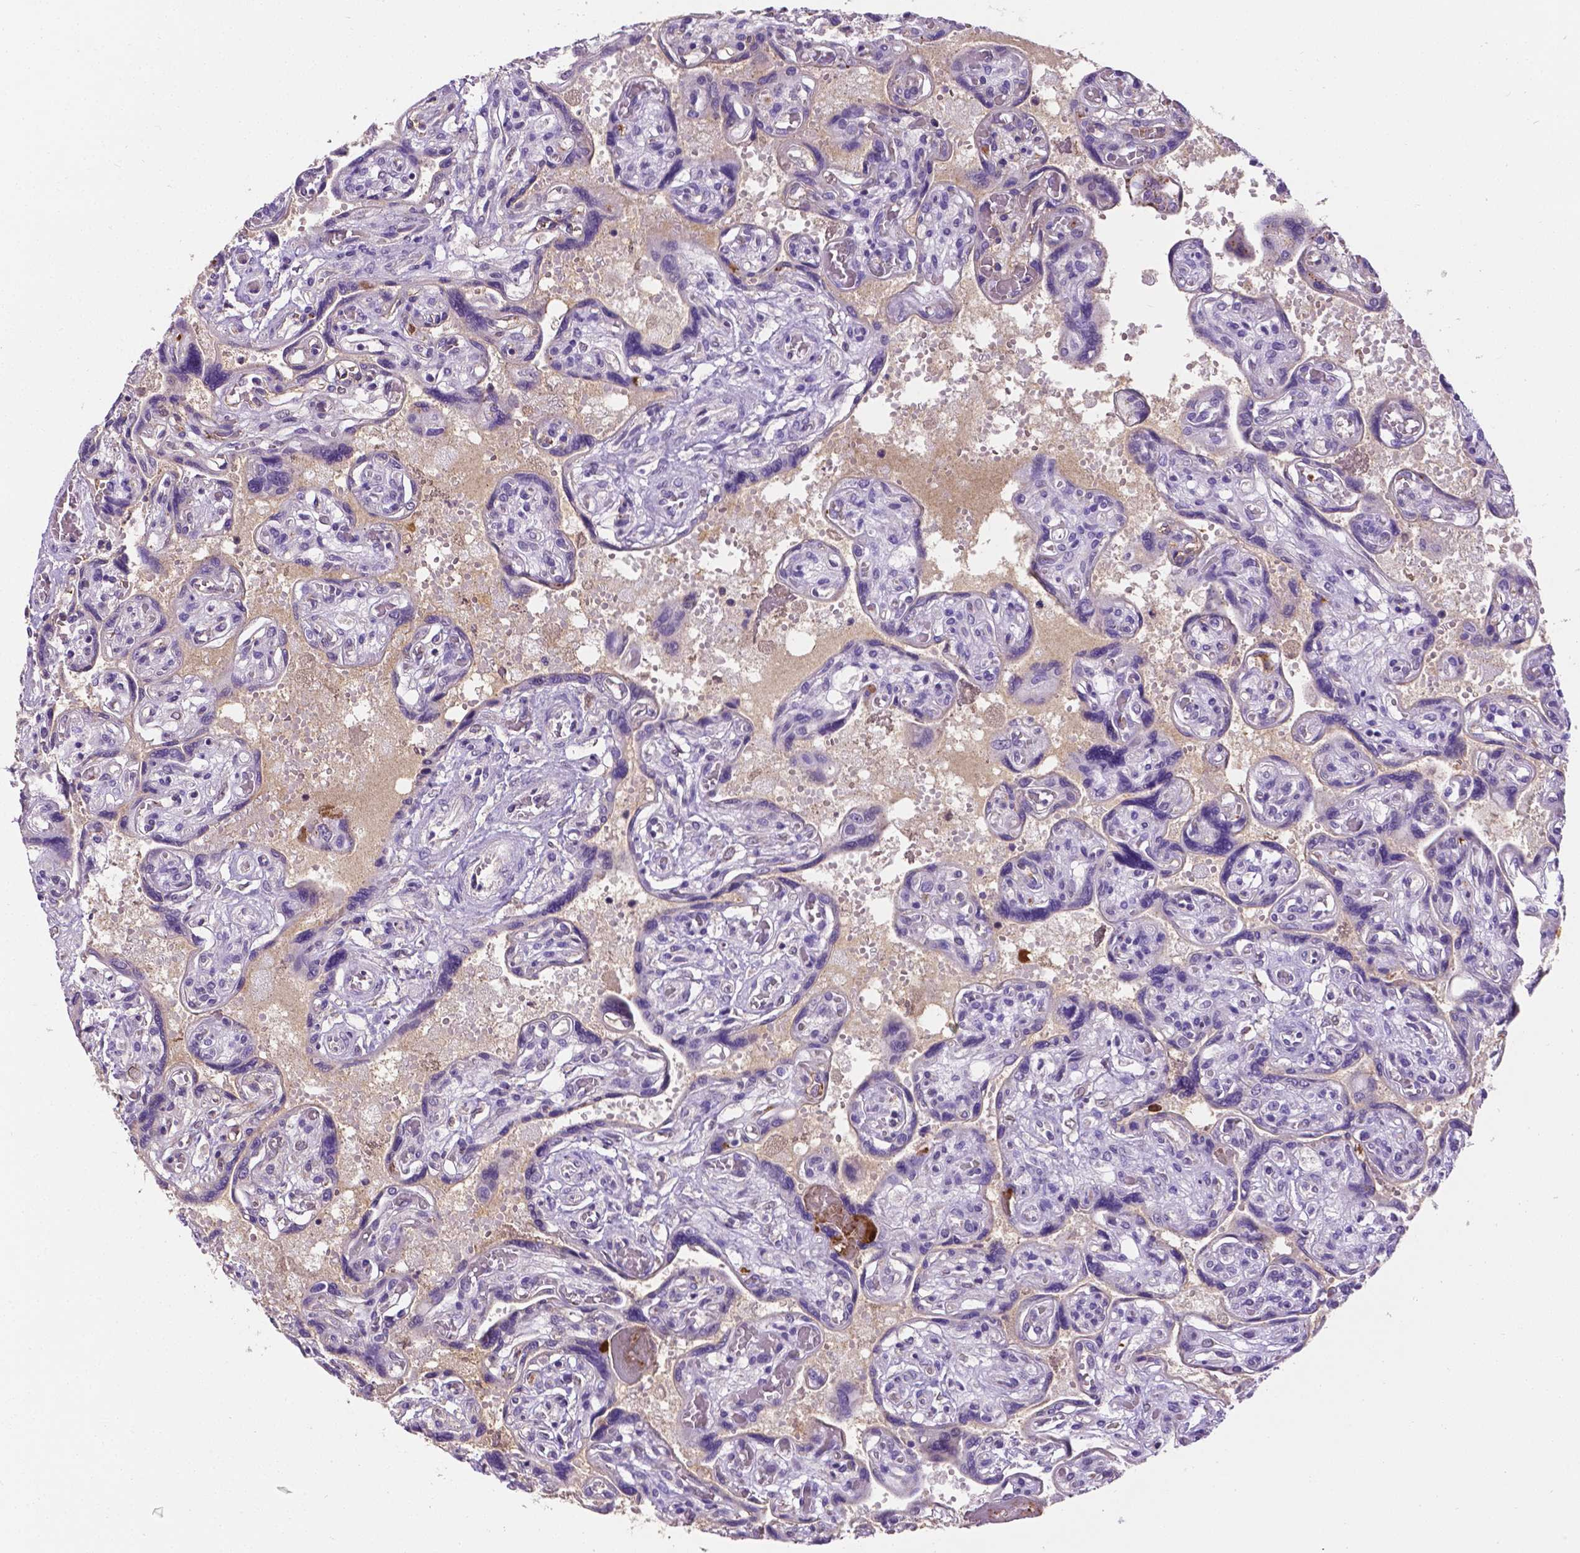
{"staining": {"intensity": "moderate", "quantity": "<25%", "location": "cytoplasmic/membranous"}, "tissue": "placenta", "cell_type": "Decidual cells", "image_type": "normal", "snomed": [{"axis": "morphology", "description": "Normal tissue, NOS"}, {"axis": "topography", "description": "Placenta"}], "caption": "Immunohistochemistry (IHC) of normal human placenta shows low levels of moderate cytoplasmic/membranous positivity in about <25% of decidual cells.", "gene": "APOE", "patient": {"sex": "female", "age": 32}}